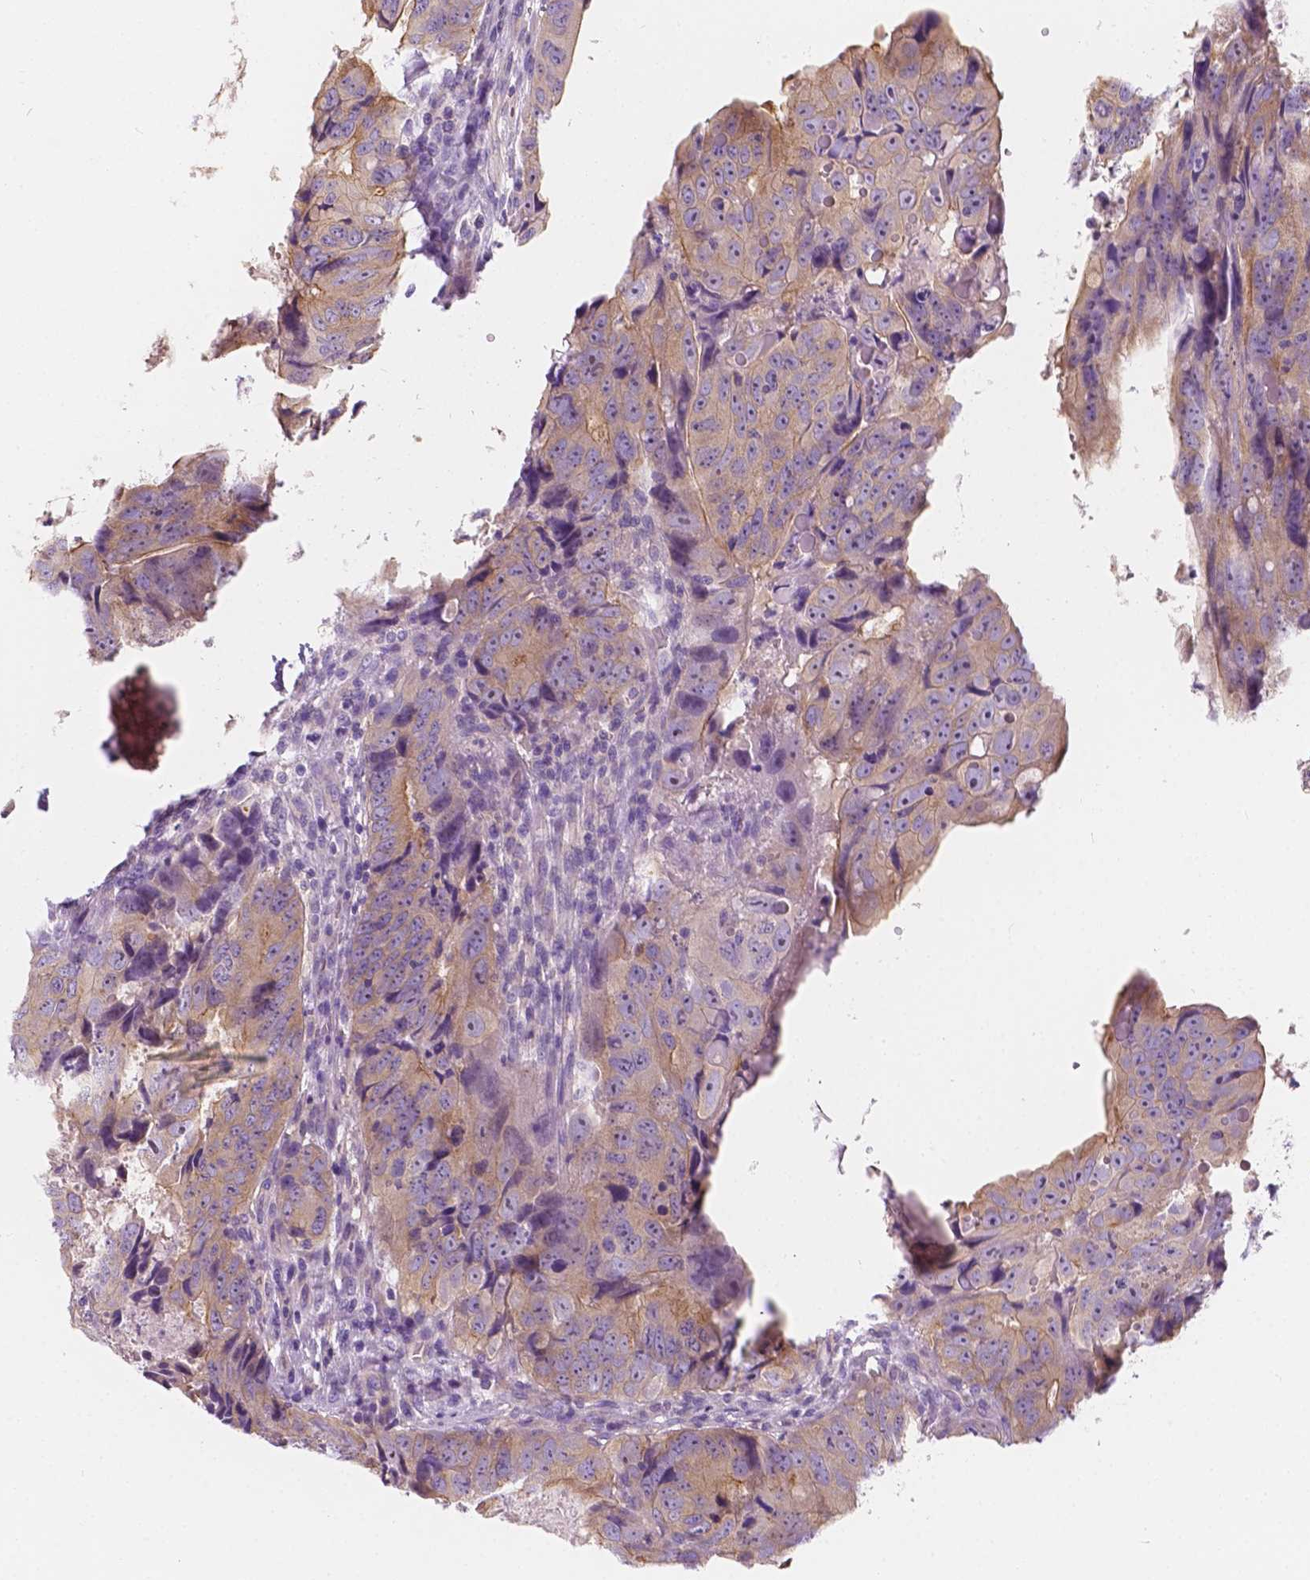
{"staining": {"intensity": "weak", "quantity": "25%-75%", "location": "cytoplasmic/membranous"}, "tissue": "colorectal cancer", "cell_type": "Tumor cells", "image_type": "cancer", "snomed": [{"axis": "morphology", "description": "Adenocarcinoma, NOS"}, {"axis": "topography", "description": "Colon"}], "caption": "Immunohistochemistry (IHC) staining of colorectal cancer (adenocarcinoma), which reveals low levels of weak cytoplasmic/membranous expression in about 25%-75% of tumor cells indicating weak cytoplasmic/membranous protein positivity. The staining was performed using DAB (brown) for protein detection and nuclei were counterstained in hematoxylin (blue).", "gene": "SIRT2", "patient": {"sex": "male", "age": 79}}